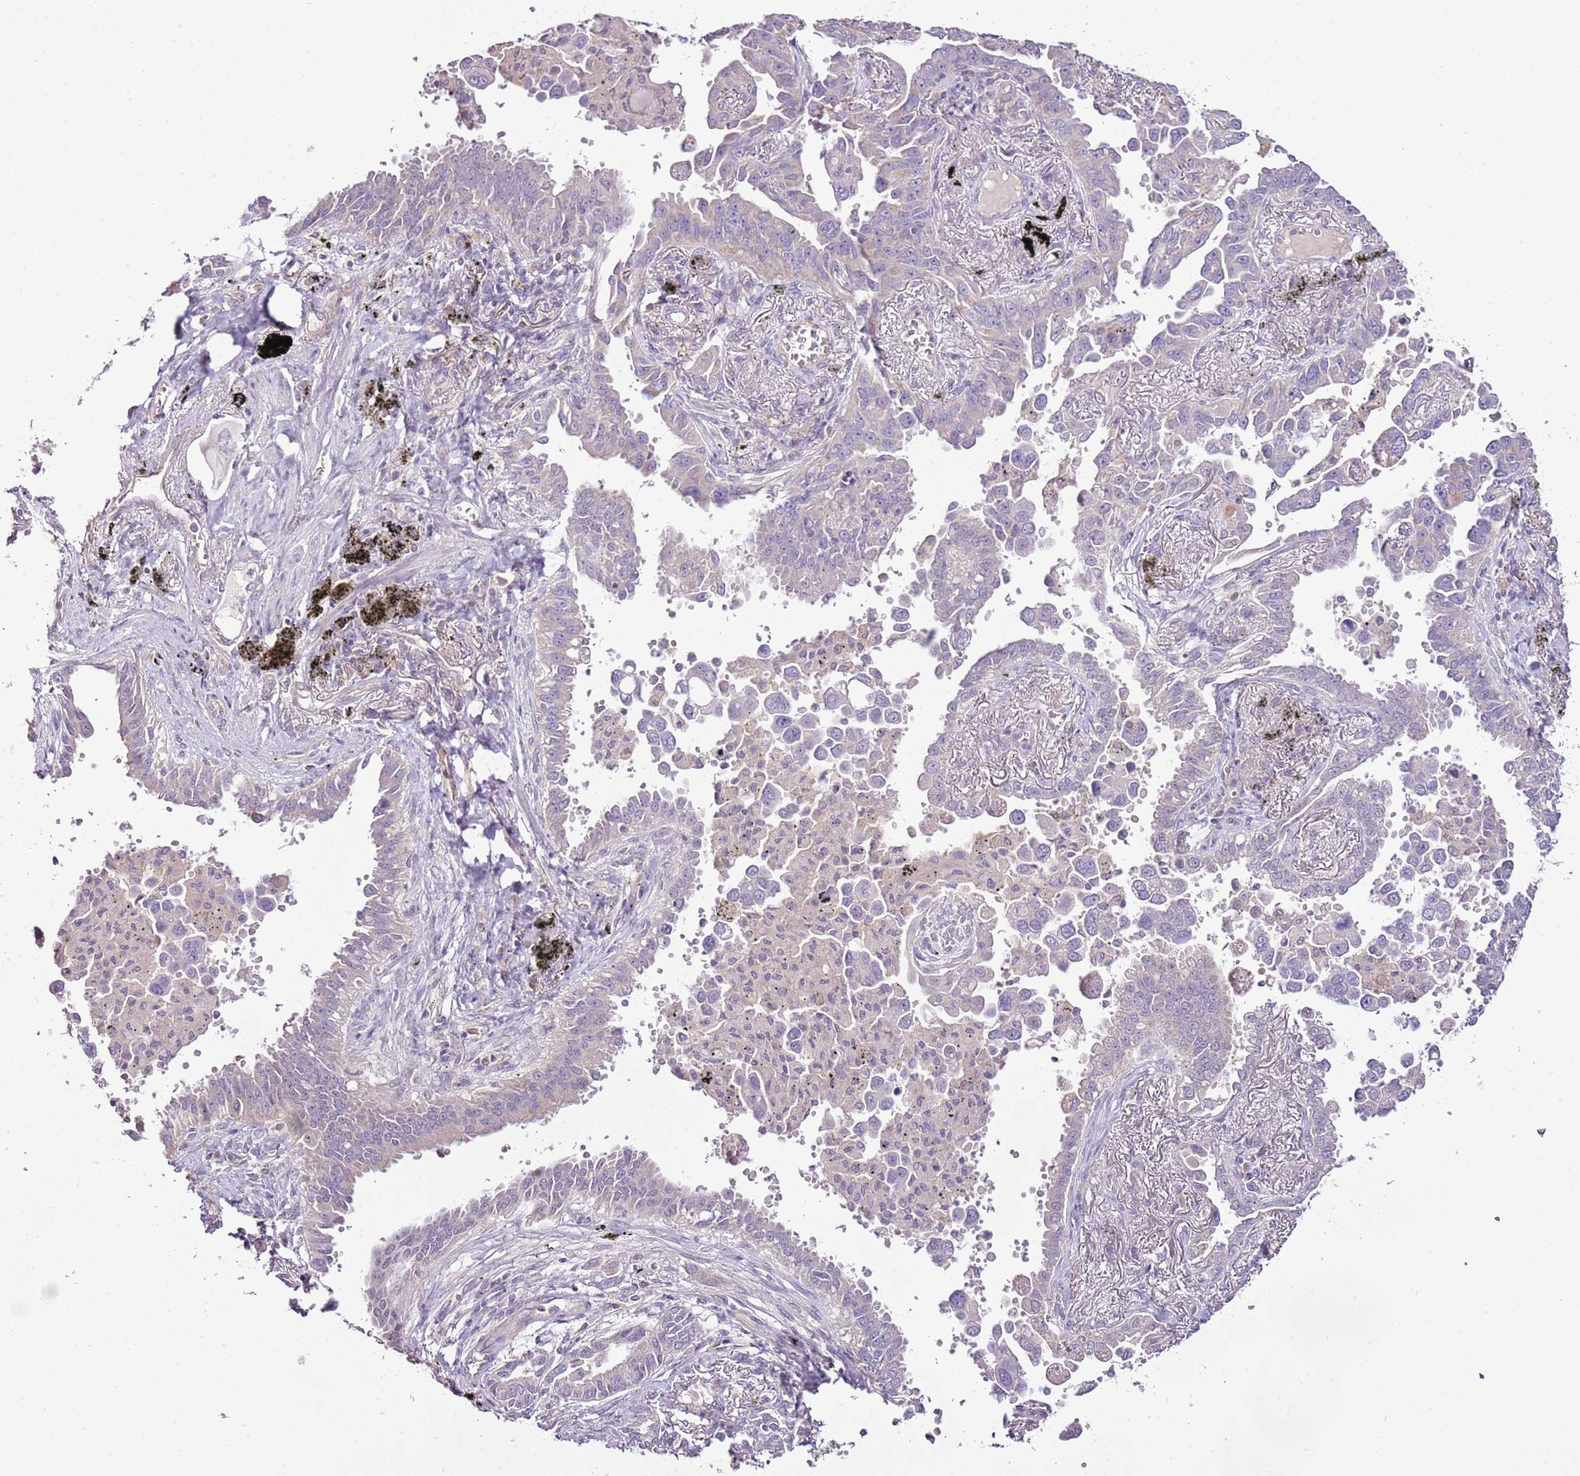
{"staining": {"intensity": "negative", "quantity": "none", "location": "none"}, "tissue": "lung cancer", "cell_type": "Tumor cells", "image_type": "cancer", "snomed": [{"axis": "morphology", "description": "Adenocarcinoma, NOS"}, {"axis": "topography", "description": "Lung"}], "caption": "High magnification brightfield microscopy of lung cancer (adenocarcinoma) stained with DAB (3,3'-diaminobenzidine) (brown) and counterstained with hematoxylin (blue): tumor cells show no significant staining.", "gene": "CMKLR1", "patient": {"sex": "male", "age": 67}}